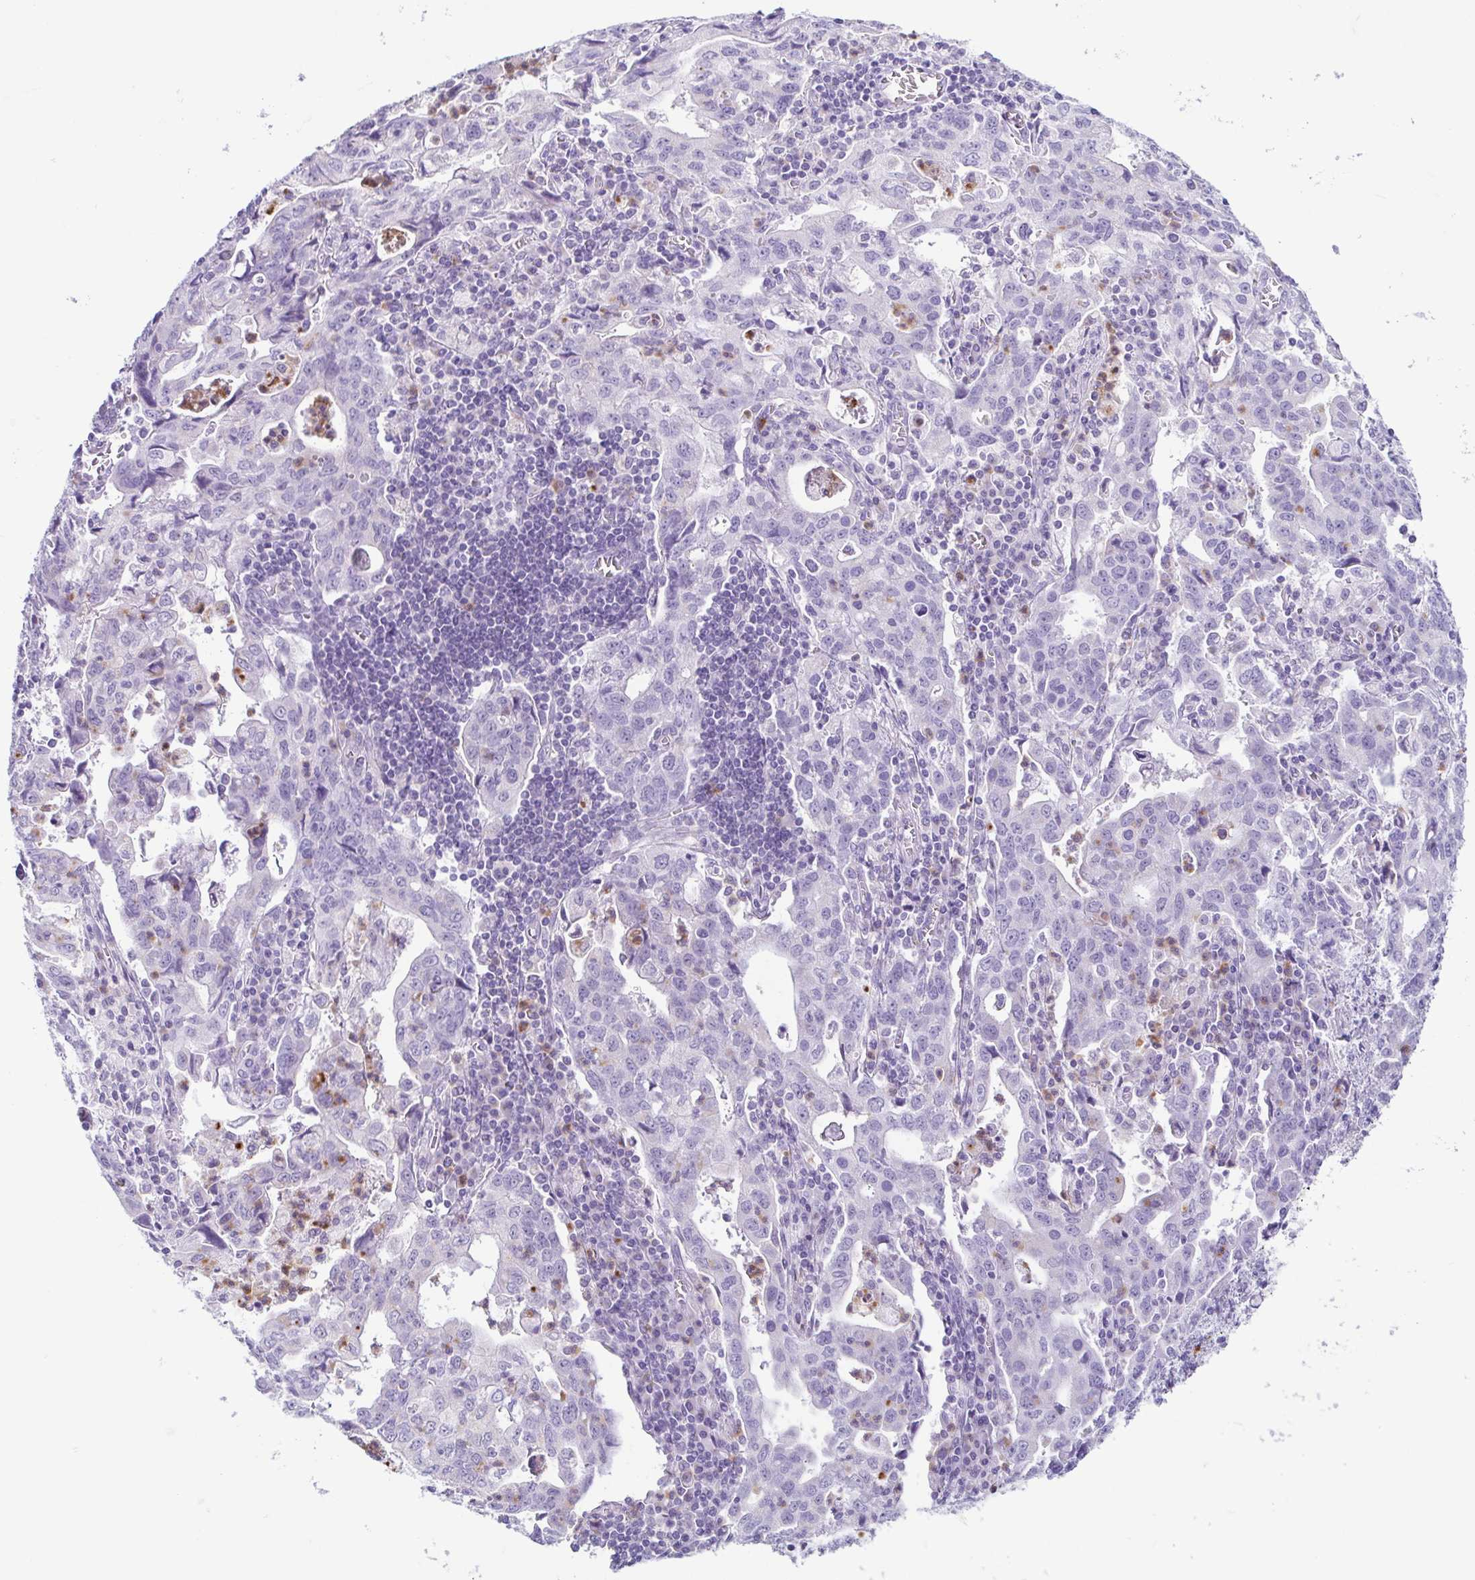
{"staining": {"intensity": "negative", "quantity": "none", "location": "none"}, "tissue": "stomach cancer", "cell_type": "Tumor cells", "image_type": "cancer", "snomed": [{"axis": "morphology", "description": "Adenocarcinoma, NOS"}, {"axis": "topography", "description": "Stomach, upper"}], "caption": "Stomach cancer (adenocarcinoma) was stained to show a protein in brown. There is no significant expression in tumor cells. (DAB (3,3'-diaminobenzidine) immunohistochemistry with hematoxylin counter stain).", "gene": "AZU1", "patient": {"sex": "male", "age": 85}}